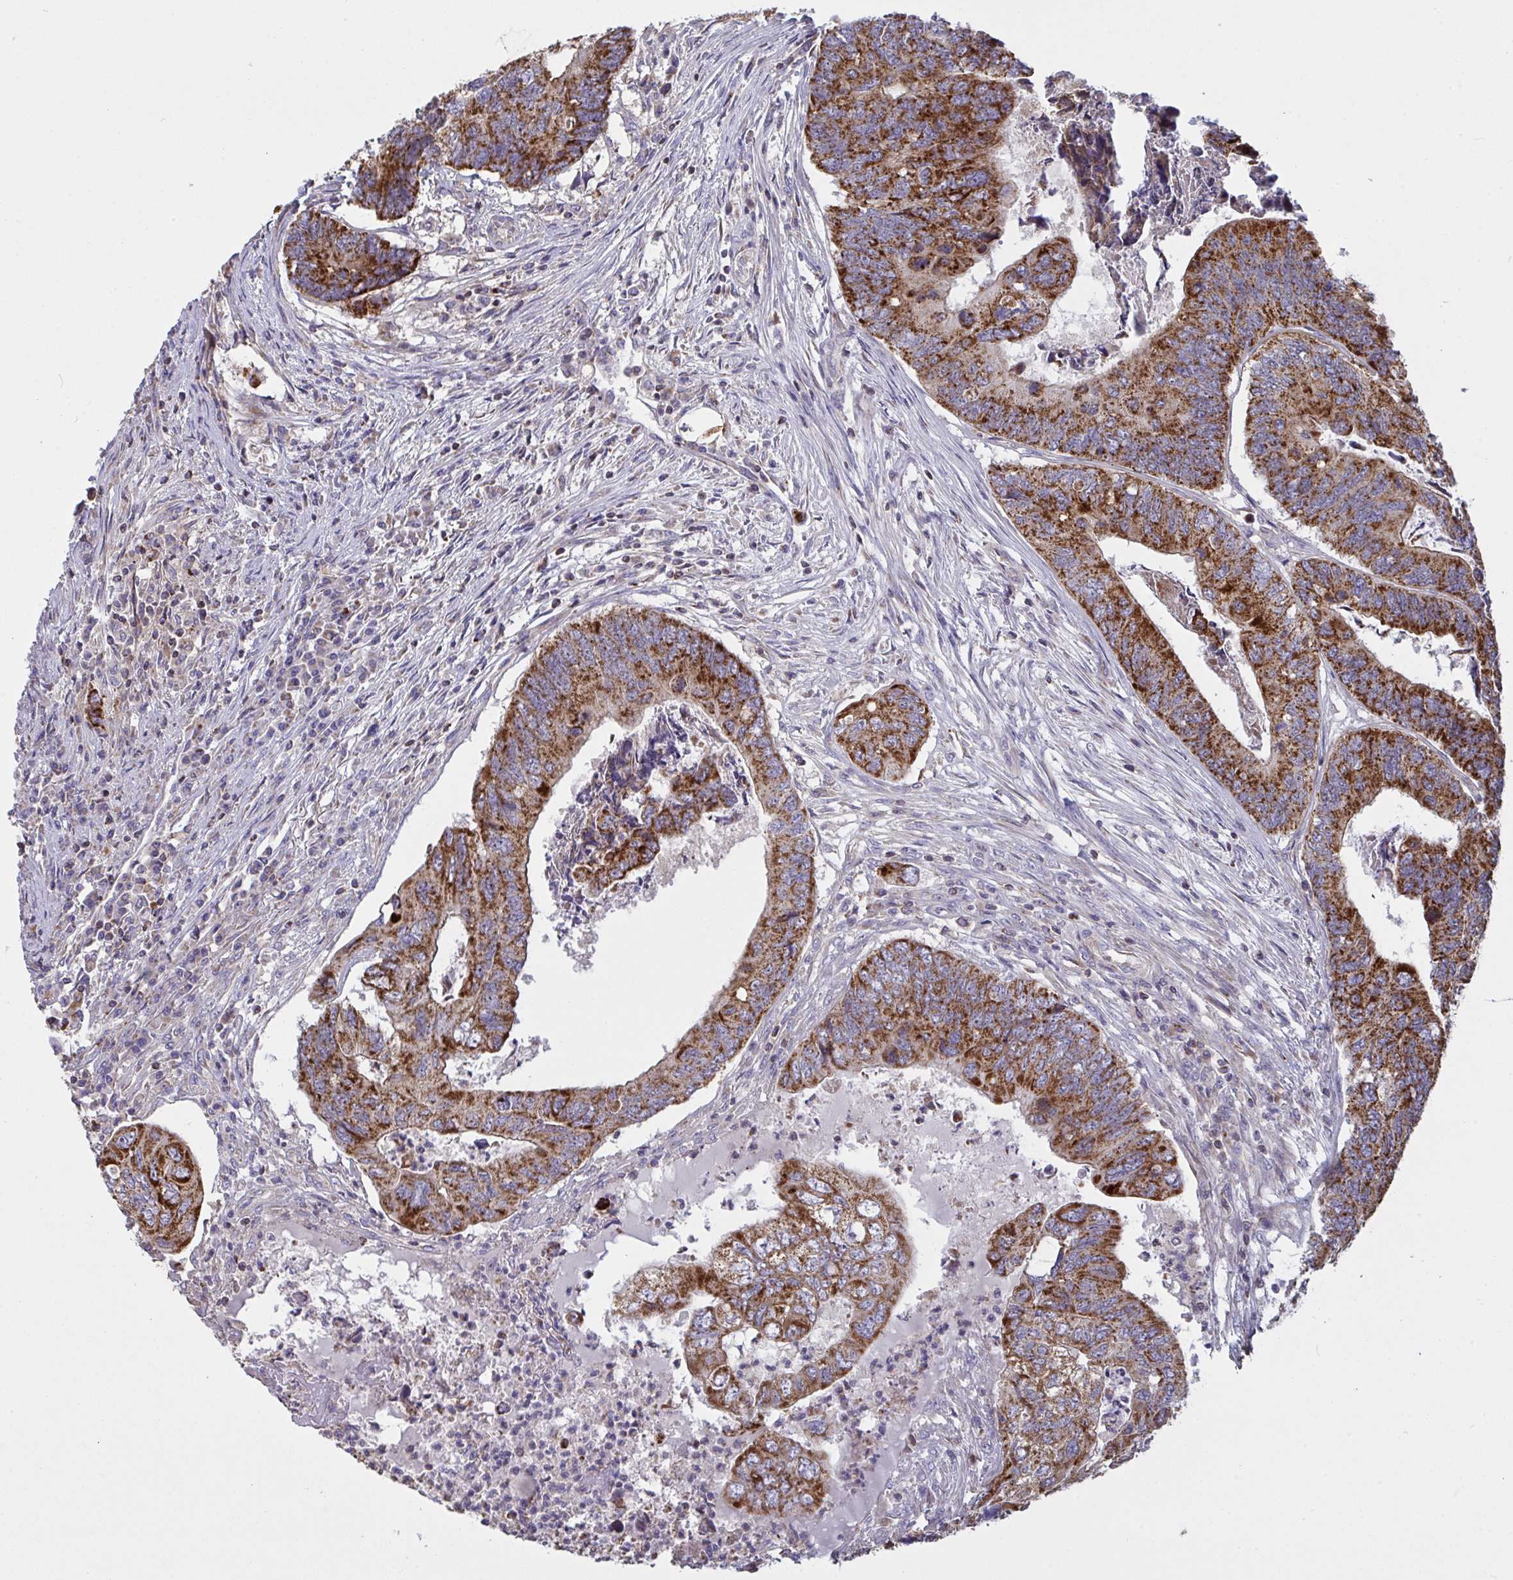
{"staining": {"intensity": "strong", "quantity": ">75%", "location": "cytoplasmic/membranous"}, "tissue": "colorectal cancer", "cell_type": "Tumor cells", "image_type": "cancer", "snomed": [{"axis": "morphology", "description": "Adenocarcinoma, NOS"}, {"axis": "topography", "description": "Colon"}], "caption": "The micrograph displays a brown stain indicating the presence of a protein in the cytoplasmic/membranous of tumor cells in colorectal adenocarcinoma. The staining was performed using DAB (3,3'-diaminobenzidine) to visualize the protein expression in brown, while the nuclei were stained in blue with hematoxylin (Magnification: 20x).", "gene": "MICOS10", "patient": {"sex": "female", "age": 67}}